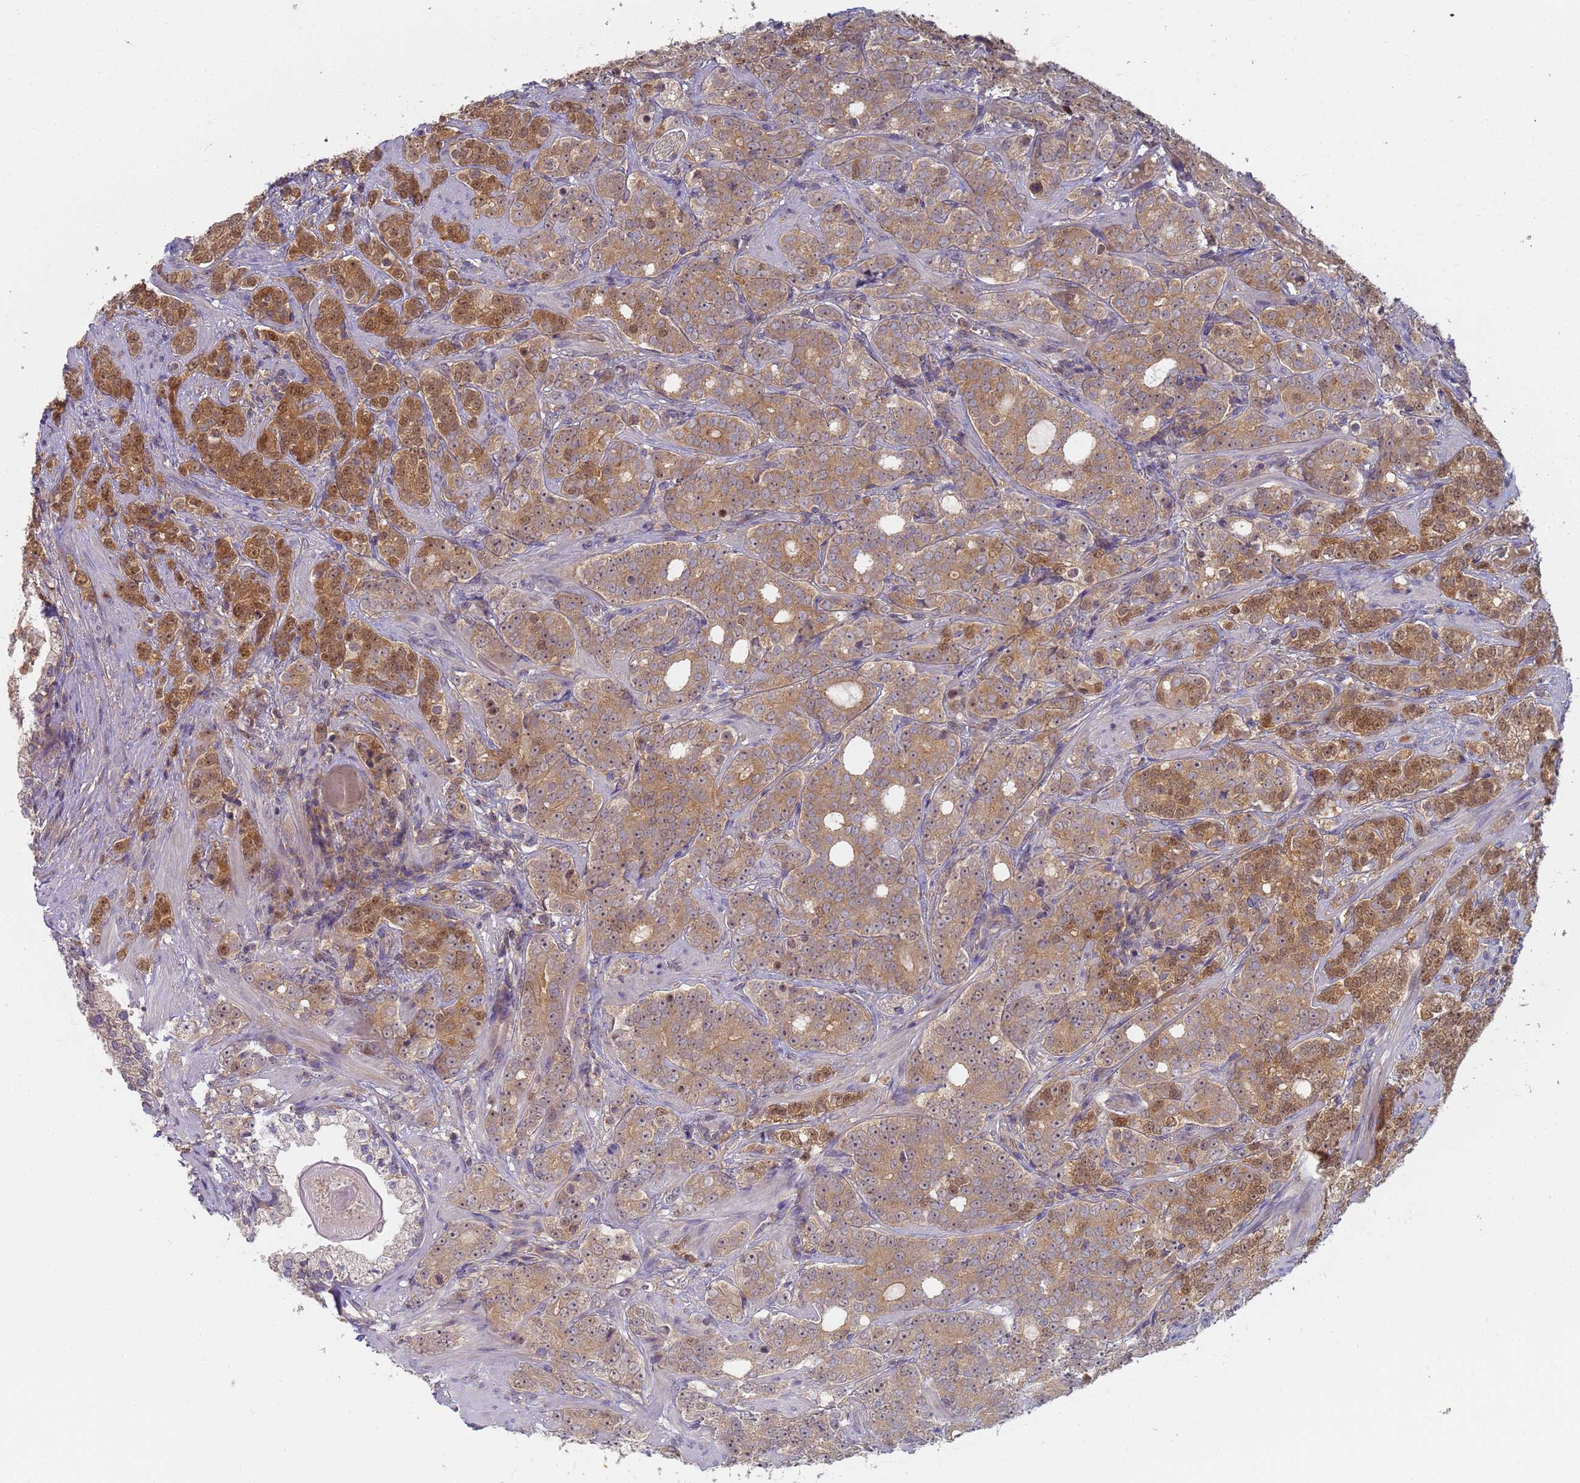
{"staining": {"intensity": "moderate", "quantity": ">75%", "location": "cytoplasmic/membranous,nuclear"}, "tissue": "prostate cancer", "cell_type": "Tumor cells", "image_type": "cancer", "snomed": [{"axis": "morphology", "description": "Adenocarcinoma, High grade"}, {"axis": "topography", "description": "Prostate"}], "caption": "DAB immunohistochemical staining of prostate cancer (high-grade adenocarcinoma) shows moderate cytoplasmic/membranous and nuclear protein staining in approximately >75% of tumor cells.", "gene": "SHARPIN", "patient": {"sex": "male", "age": 64}}